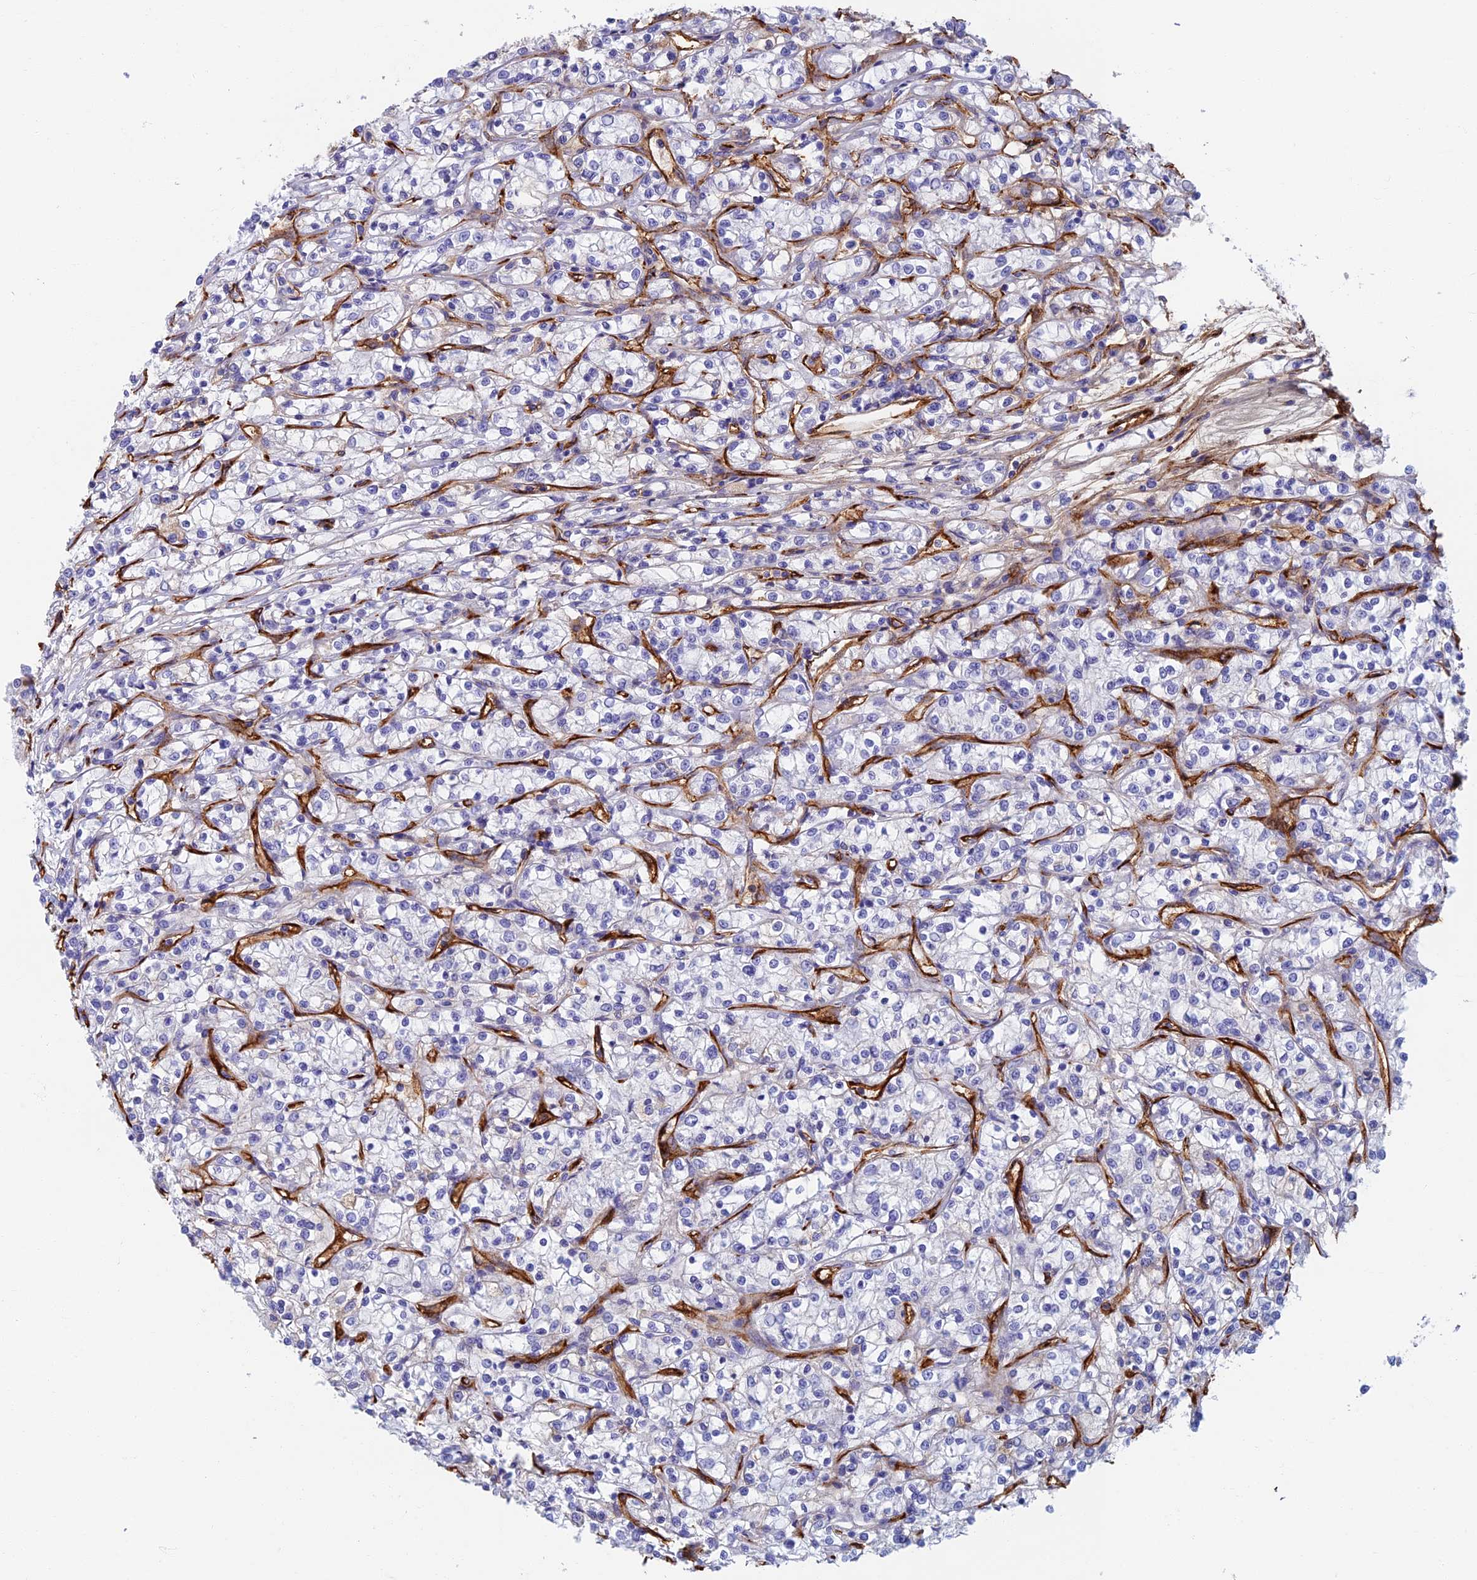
{"staining": {"intensity": "negative", "quantity": "none", "location": "none"}, "tissue": "renal cancer", "cell_type": "Tumor cells", "image_type": "cancer", "snomed": [{"axis": "morphology", "description": "Adenocarcinoma, NOS"}, {"axis": "topography", "description": "Kidney"}], "caption": "A micrograph of human adenocarcinoma (renal) is negative for staining in tumor cells.", "gene": "ETFRF1", "patient": {"sex": "female", "age": 59}}